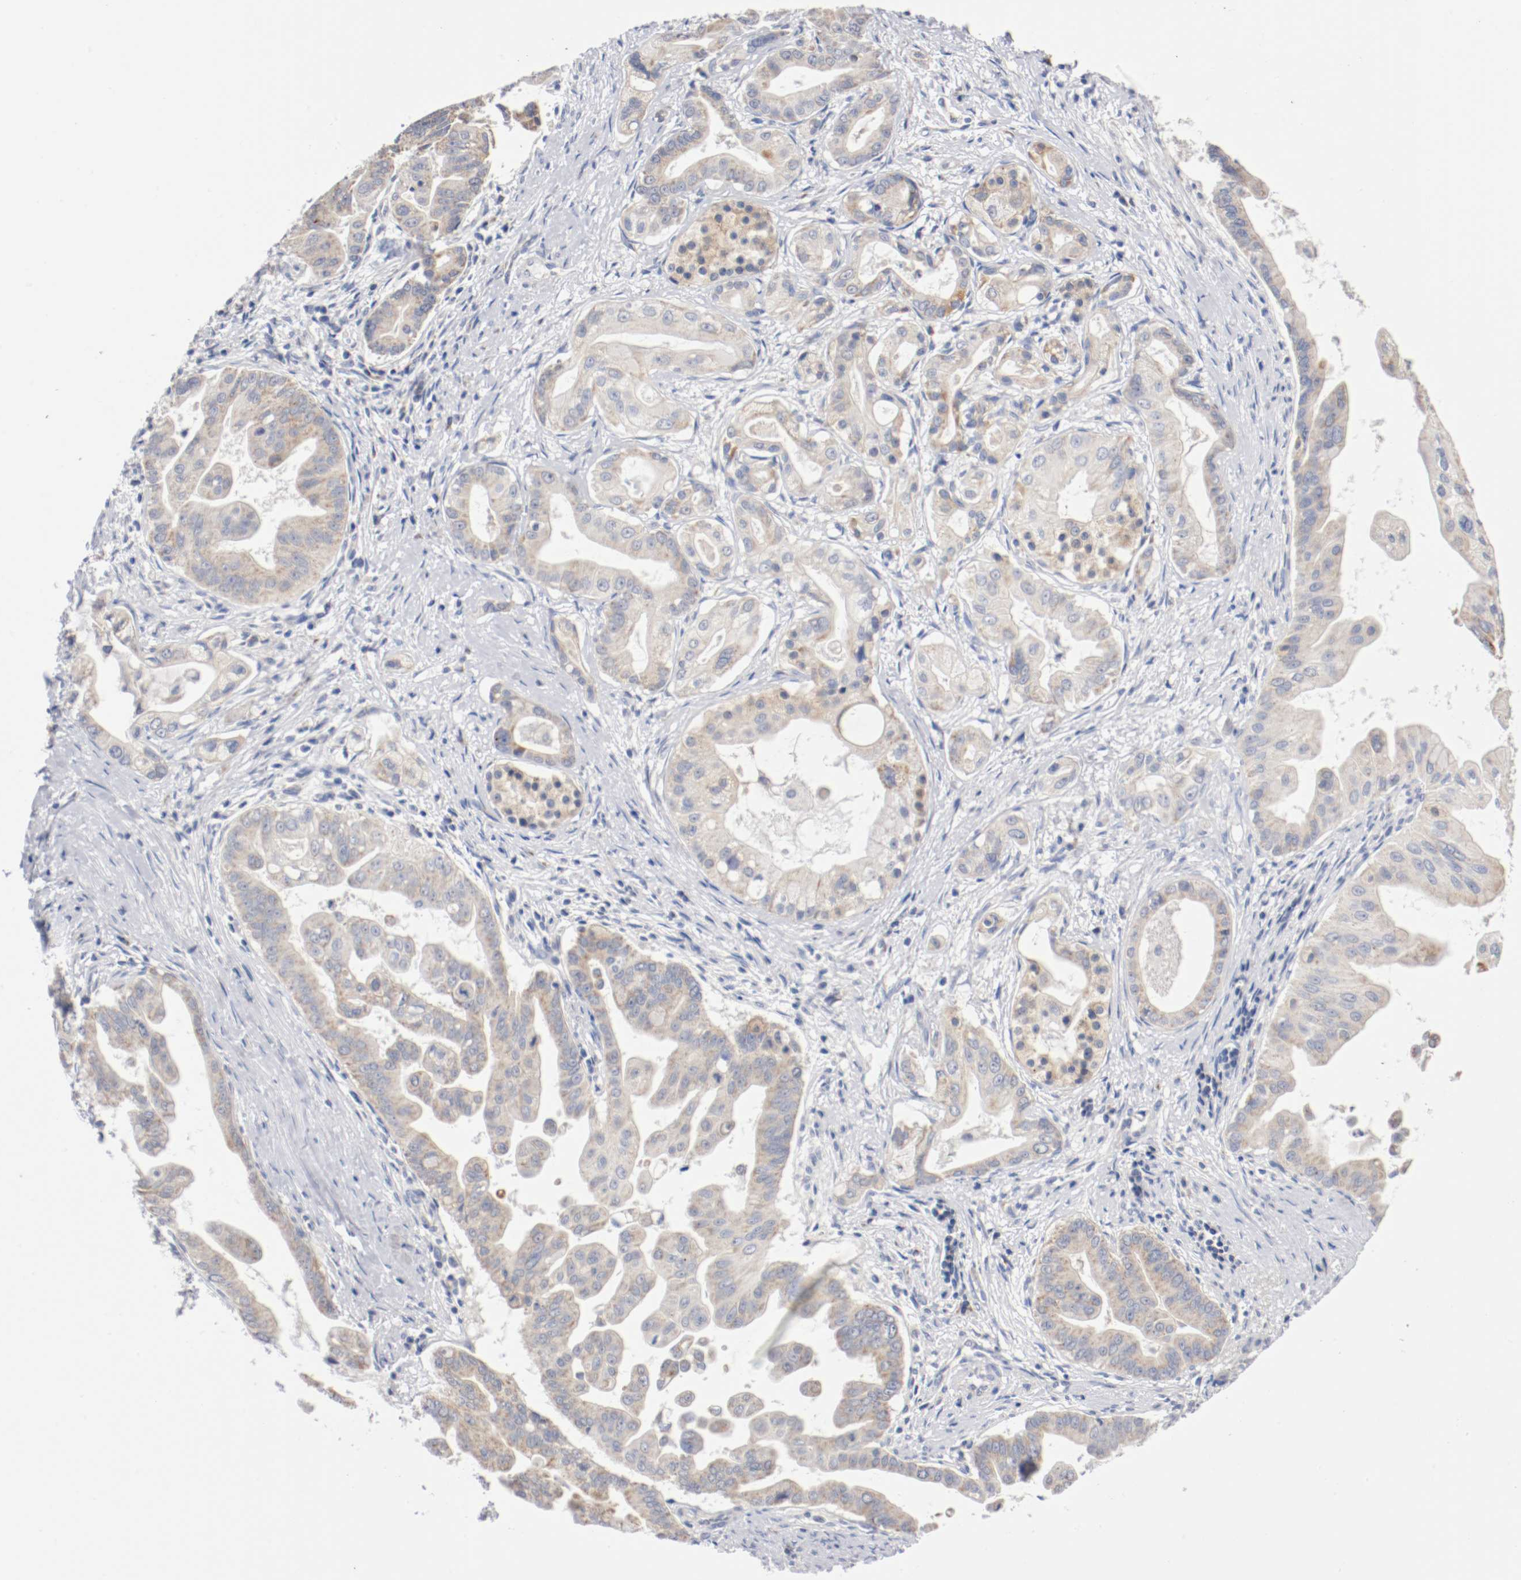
{"staining": {"intensity": "negative", "quantity": "none", "location": "none"}, "tissue": "pancreatic cancer", "cell_type": "Tumor cells", "image_type": "cancer", "snomed": [{"axis": "morphology", "description": "Adenocarcinoma, NOS"}, {"axis": "topography", "description": "Pancreas"}], "caption": "Tumor cells show no significant positivity in pancreatic cancer.", "gene": "PCSK6", "patient": {"sex": "female", "age": 75}}